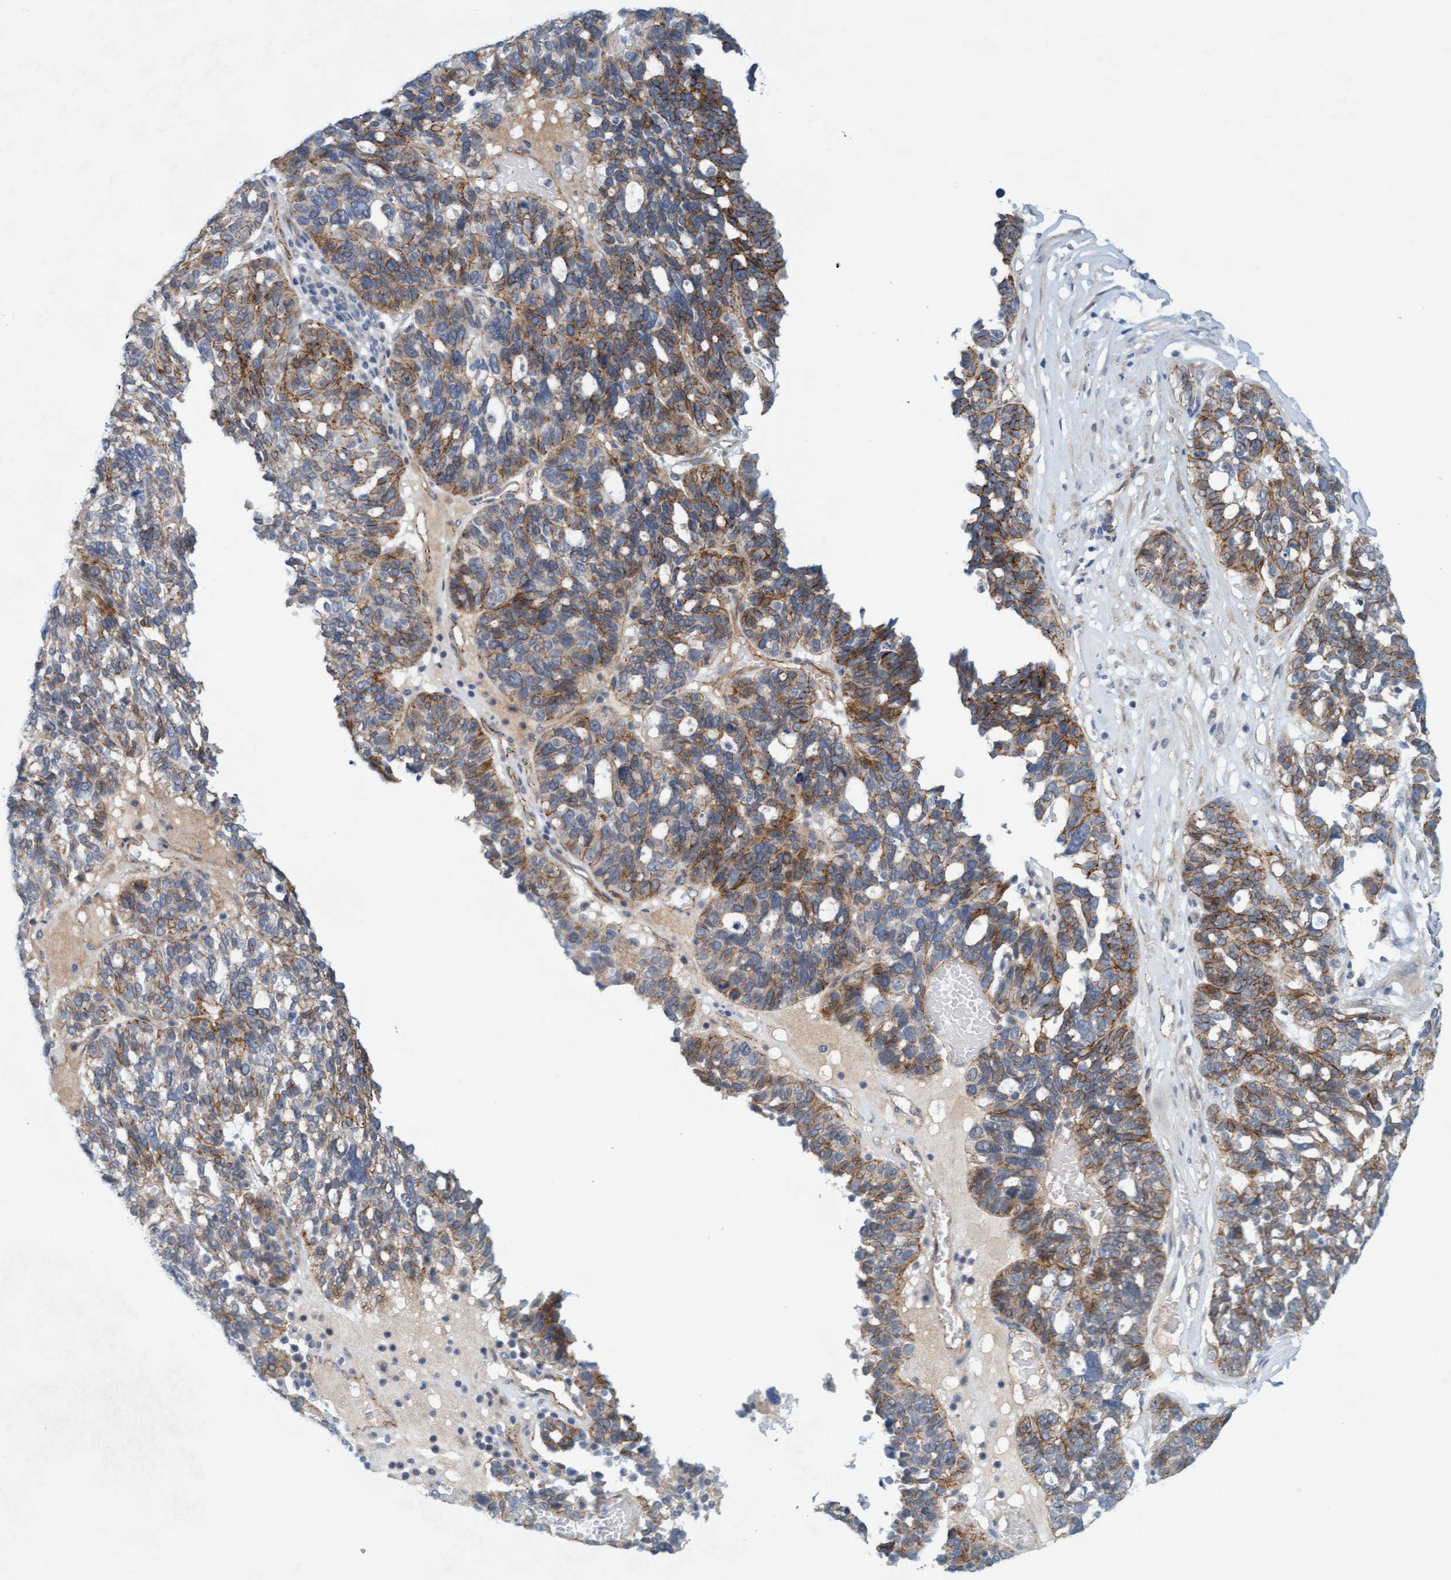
{"staining": {"intensity": "moderate", "quantity": "<25%", "location": "cytoplasmic/membranous"}, "tissue": "ovarian cancer", "cell_type": "Tumor cells", "image_type": "cancer", "snomed": [{"axis": "morphology", "description": "Cystadenocarcinoma, serous, NOS"}, {"axis": "topography", "description": "Ovary"}], "caption": "Immunohistochemical staining of ovarian cancer (serous cystadenocarcinoma) shows moderate cytoplasmic/membranous protein expression in approximately <25% of tumor cells.", "gene": "KRBA2", "patient": {"sex": "female", "age": 59}}